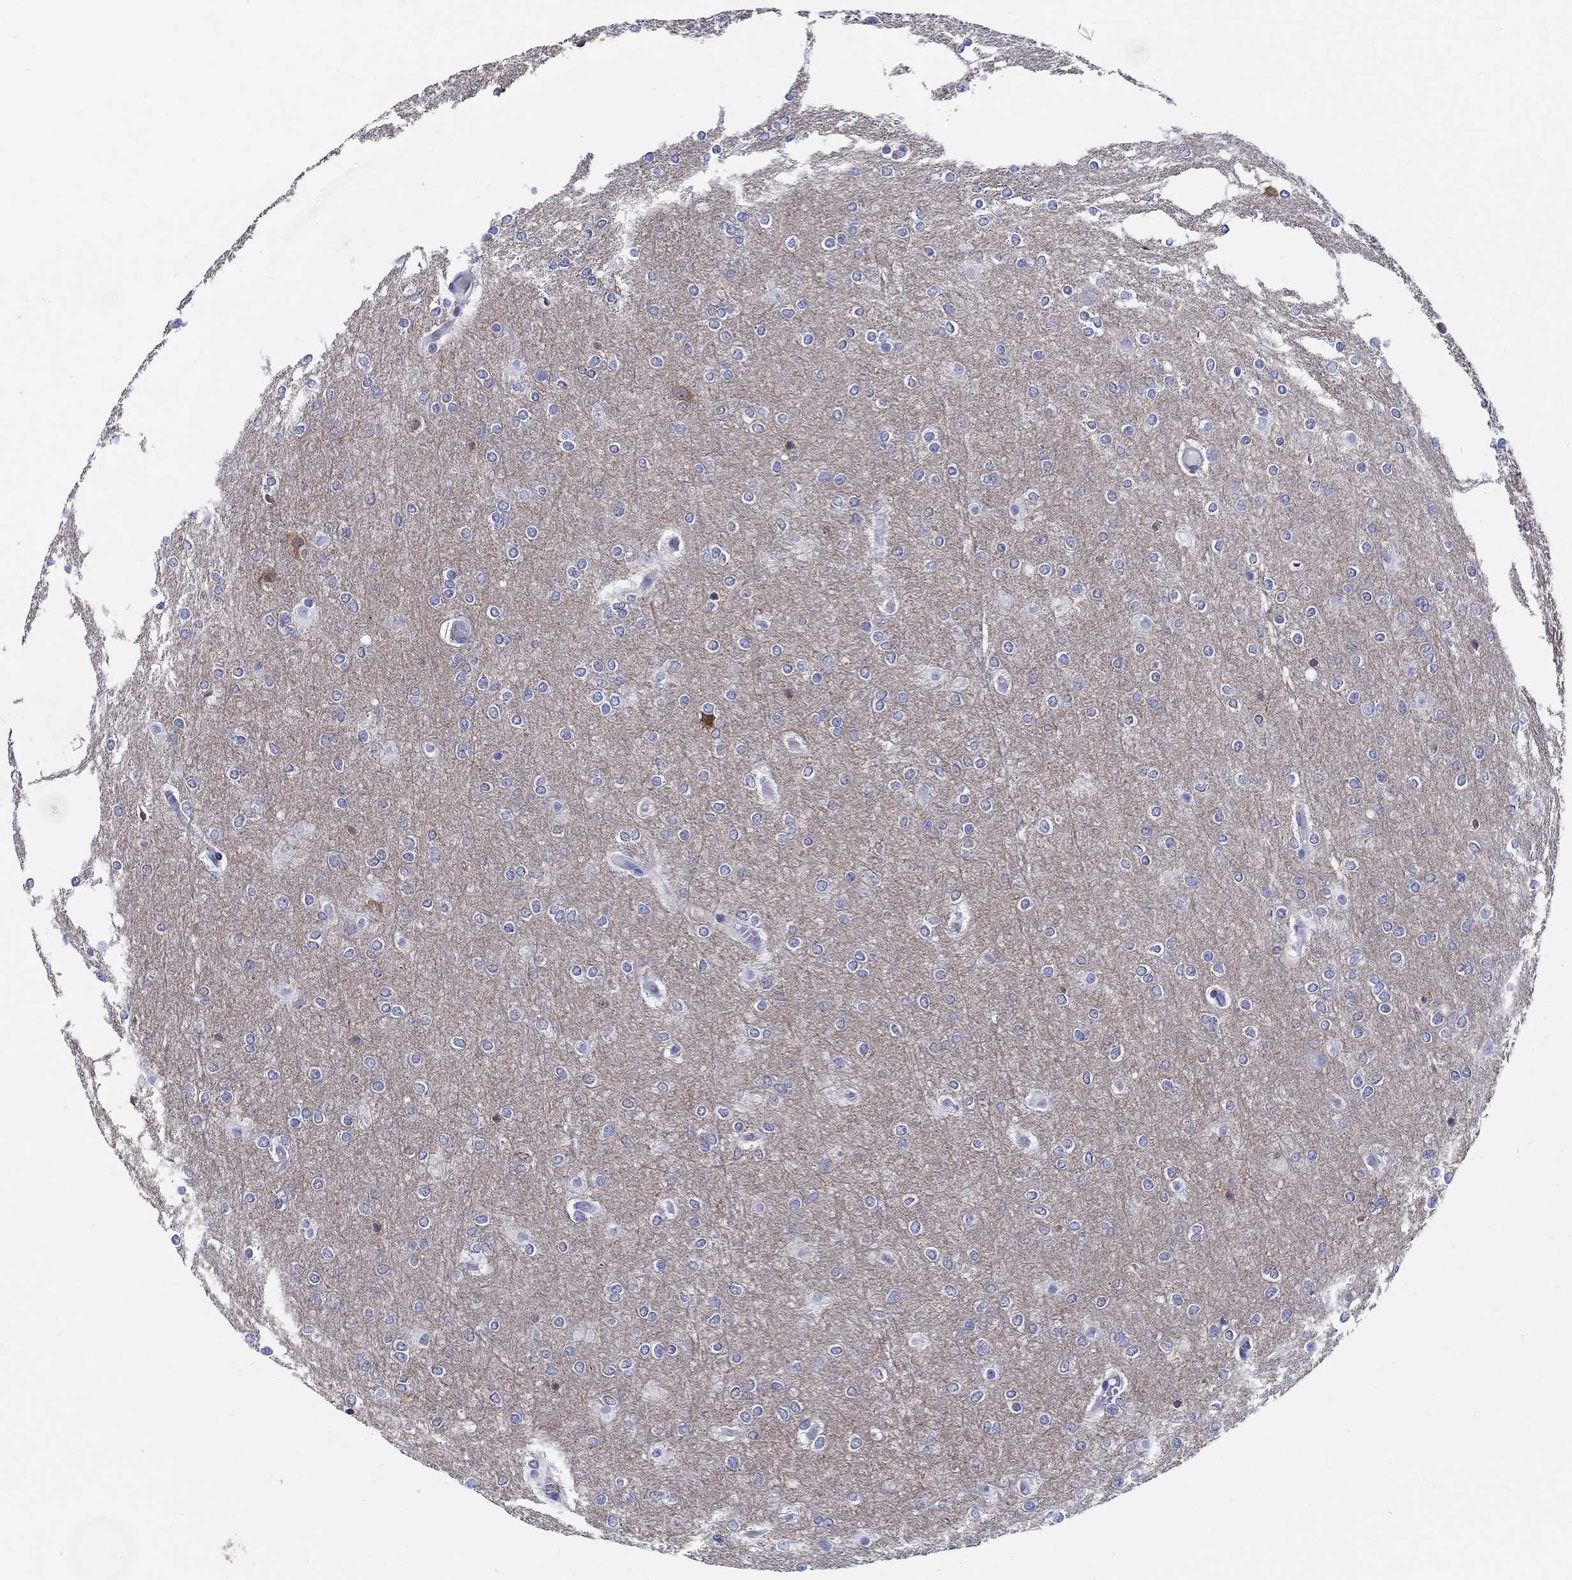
{"staining": {"intensity": "negative", "quantity": "none", "location": "none"}, "tissue": "glioma", "cell_type": "Tumor cells", "image_type": "cancer", "snomed": [{"axis": "morphology", "description": "Glioma, malignant, High grade"}, {"axis": "topography", "description": "Brain"}], "caption": "Immunohistochemical staining of human glioma displays no significant expression in tumor cells.", "gene": "RAP1GAP", "patient": {"sex": "female", "age": 61}}